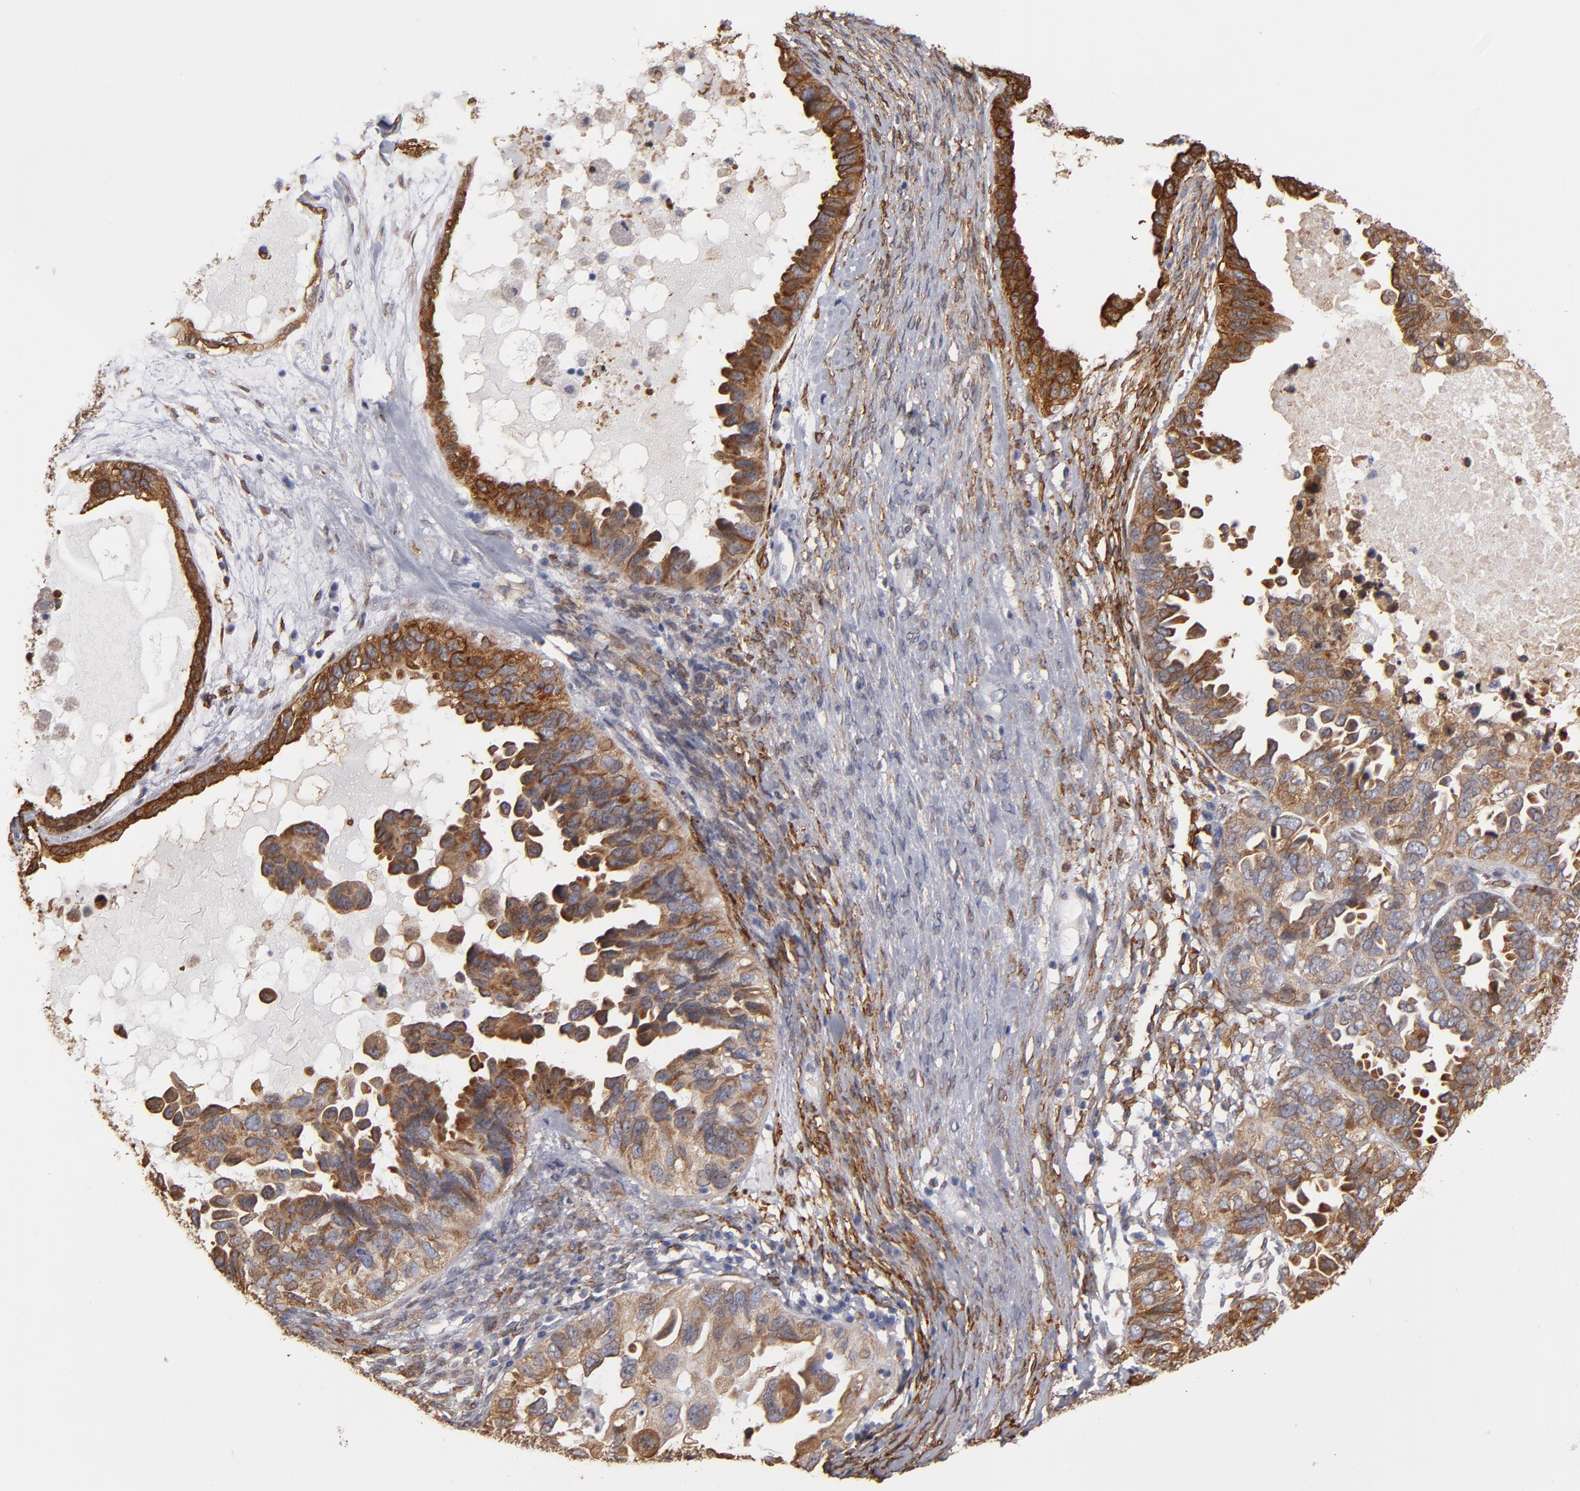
{"staining": {"intensity": "moderate", "quantity": ">75%", "location": "cytoplasmic/membranous"}, "tissue": "ovarian cancer", "cell_type": "Tumor cells", "image_type": "cancer", "snomed": [{"axis": "morphology", "description": "Cystadenocarcinoma, serous, NOS"}, {"axis": "topography", "description": "Ovary"}], "caption": "Serous cystadenocarcinoma (ovarian) tissue exhibits moderate cytoplasmic/membranous positivity in about >75% of tumor cells, visualized by immunohistochemistry.", "gene": "PGRMC1", "patient": {"sex": "female", "age": 82}}